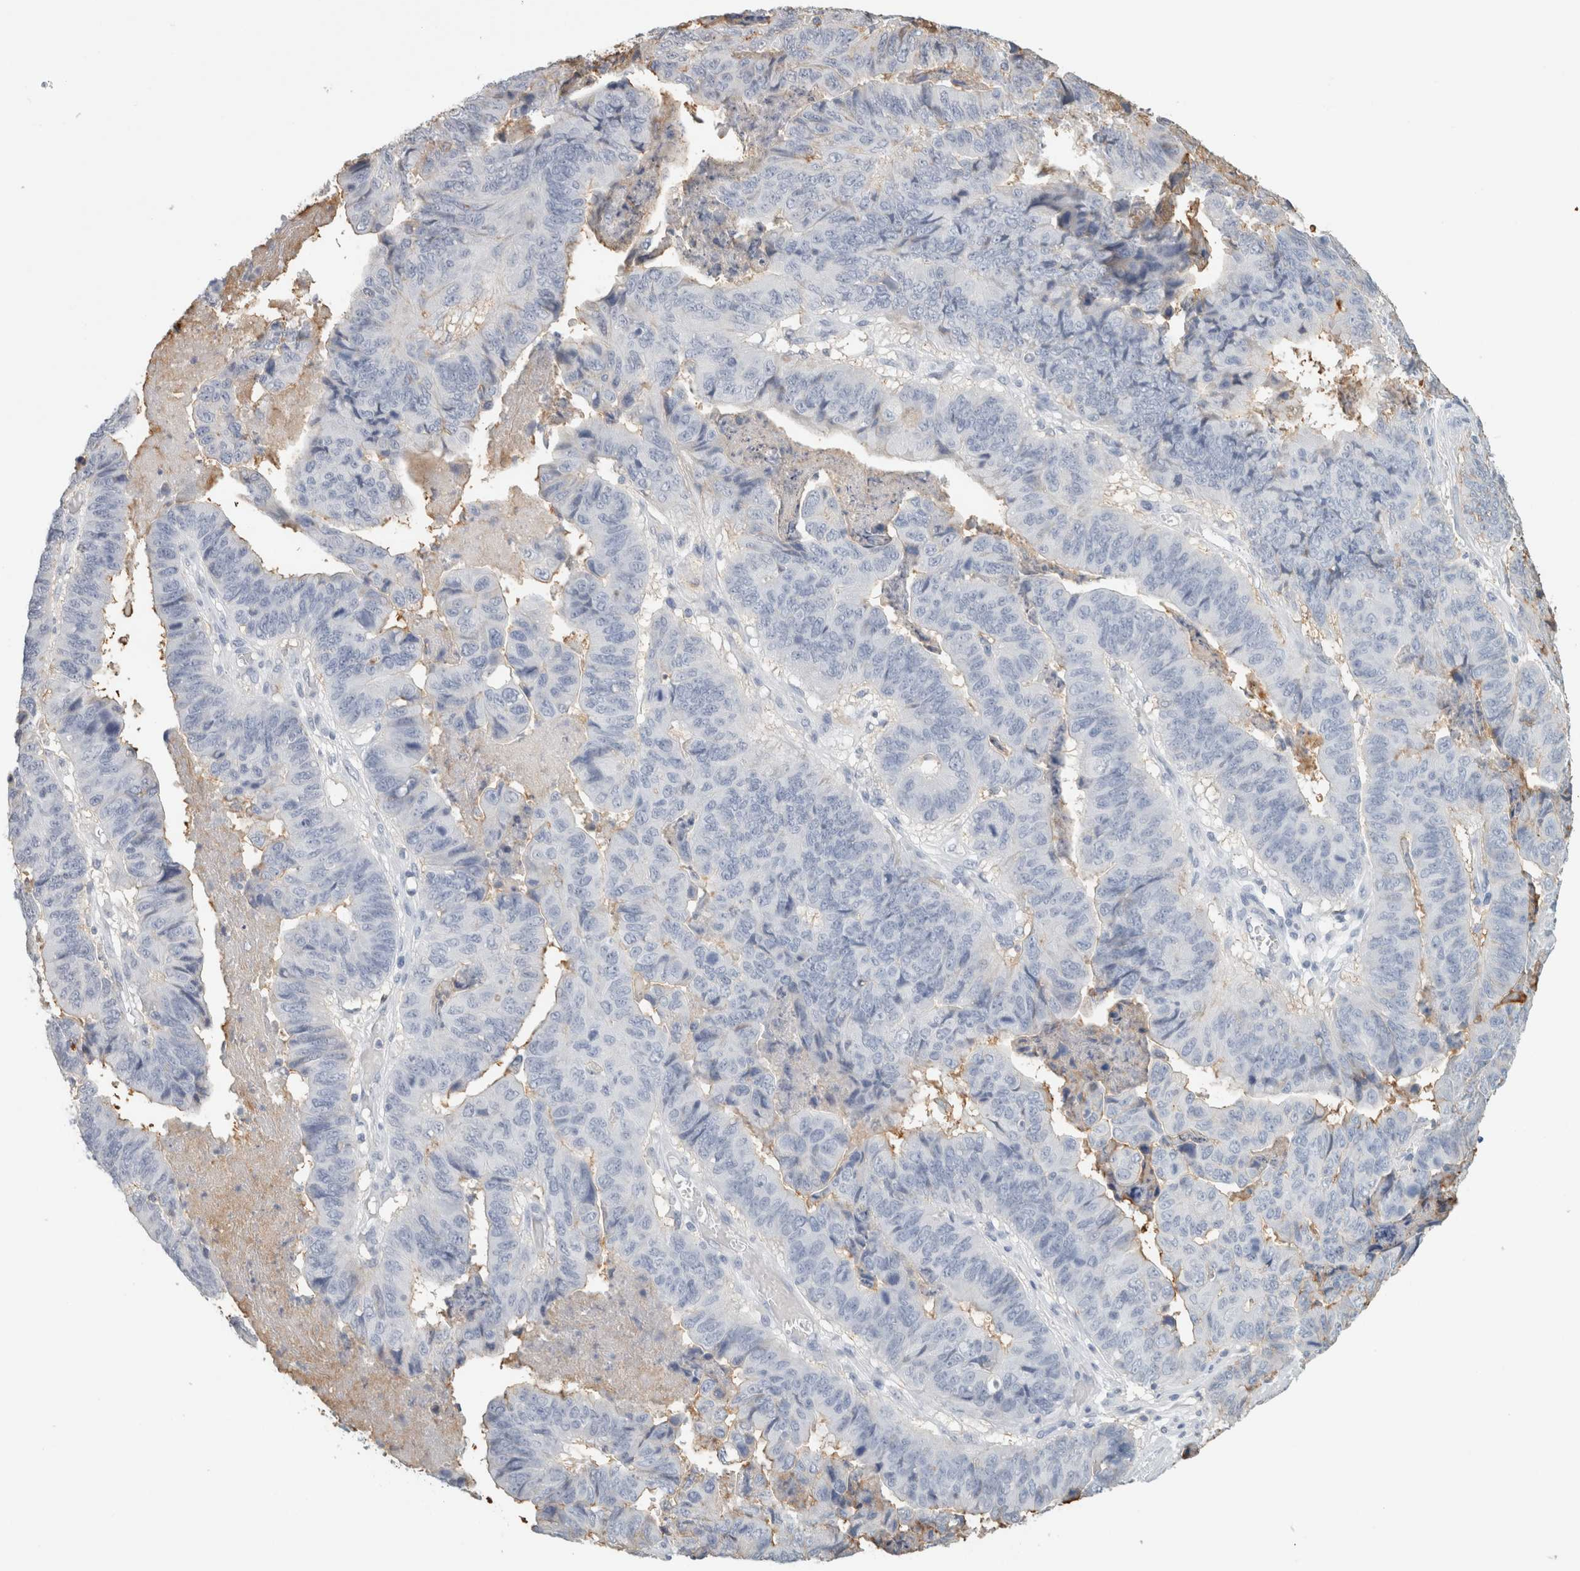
{"staining": {"intensity": "negative", "quantity": "none", "location": "none"}, "tissue": "stomach cancer", "cell_type": "Tumor cells", "image_type": "cancer", "snomed": [{"axis": "morphology", "description": "Adenocarcinoma, NOS"}, {"axis": "topography", "description": "Stomach, lower"}], "caption": "The photomicrograph displays no staining of tumor cells in adenocarcinoma (stomach).", "gene": "TSPAN8", "patient": {"sex": "male", "age": 77}}